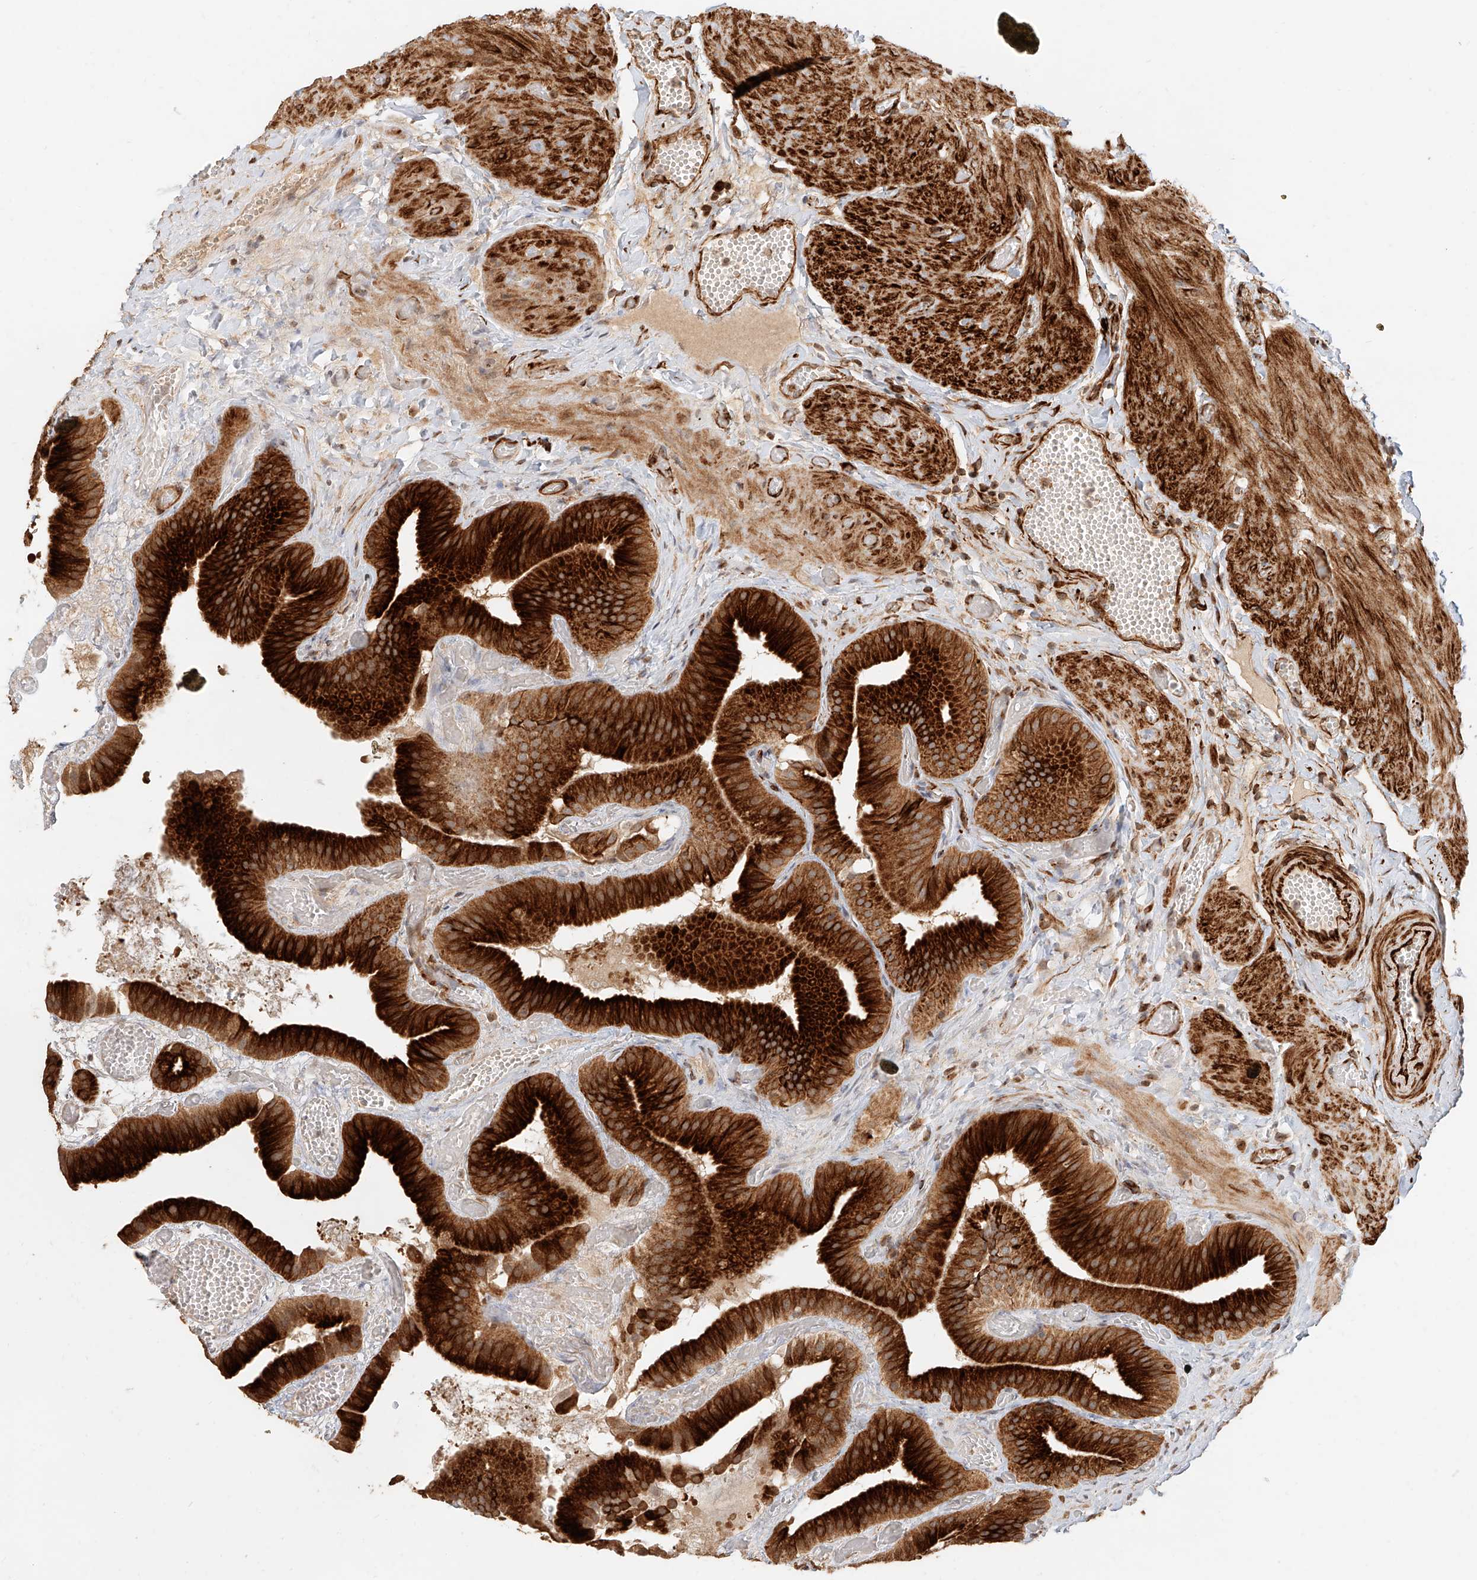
{"staining": {"intensity": "strong", "quantity": ">75%", "location": "cytoplasmic/membranous"}, "tissue": "gallbladder", "cell_type": "Glandular cells", "image_type": "normal", "snomed": [{"axis": "morphology", "description": "Normal tissue, NOS"}, {"axis": "topography", "description": "Gallbladder"}], "caption": "Gallbladder stained for a protein (brown) exhibits strong cytoplasmic/membranous positive expression in approximately >75% of glandular cells.", "gene": "NAP1L1", "patient": {"sex": "female", "age": 64}}